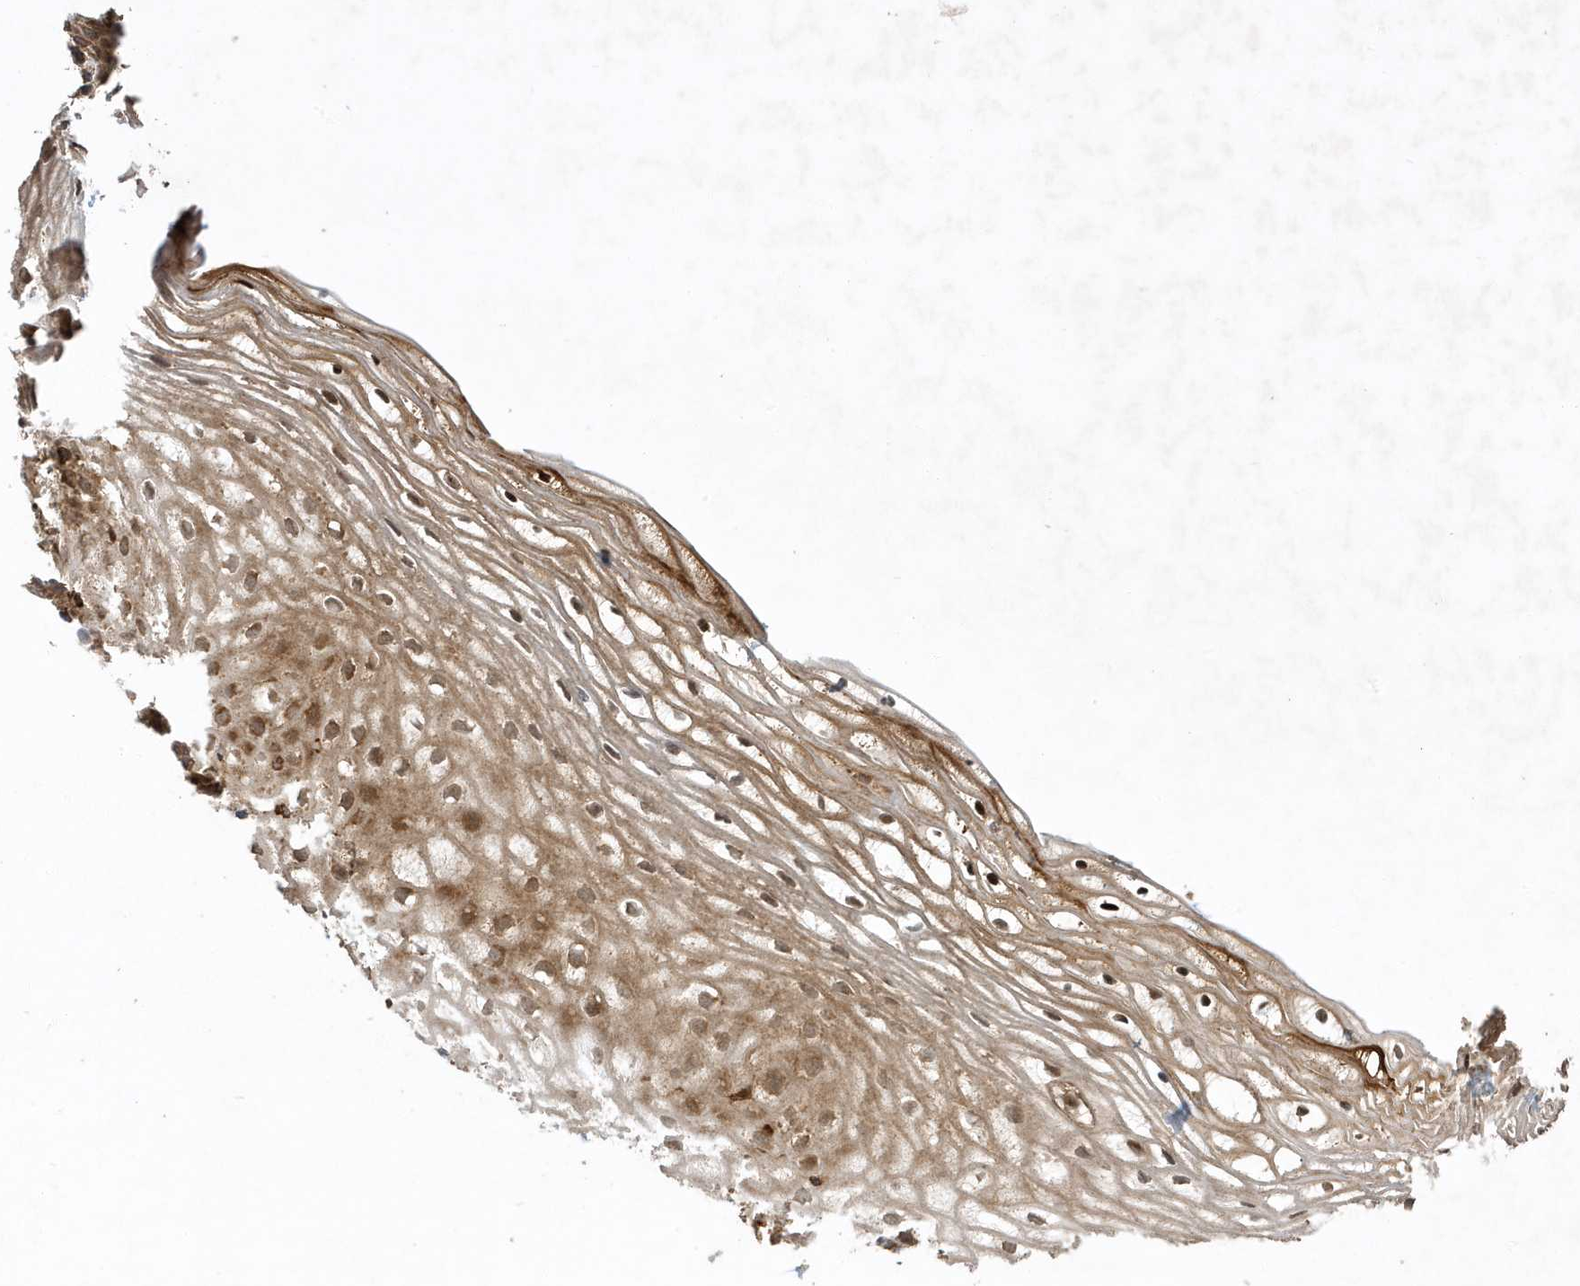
{"staining": {"intensity": "moderate", "quantity": ">75%", "location": "cytoplasmic/membranous,nuclear"}, "tissue": "vagina", "cell_type": "Squamous epithelial cells", "image_type": "normal", "snomed": [{"axis": "morphology", "description": "Normal tissue, NOS"}, {"axis": "topography", "description": "Vagina"}], "caption": "An immunohistochemistry (IHC) photomicrograph of benign tissue is shown. Protein staining in brown labels moderate cytoplasmic/membranous,nuclear positivity in vagina within squamous epithelial cells. (DAB (3,3'-diaminobenzidine) IHC with brightfield microscopy, high magnification).", "gene": "LAPTM4A", "patient": {"sex": "female", "age": 60}}